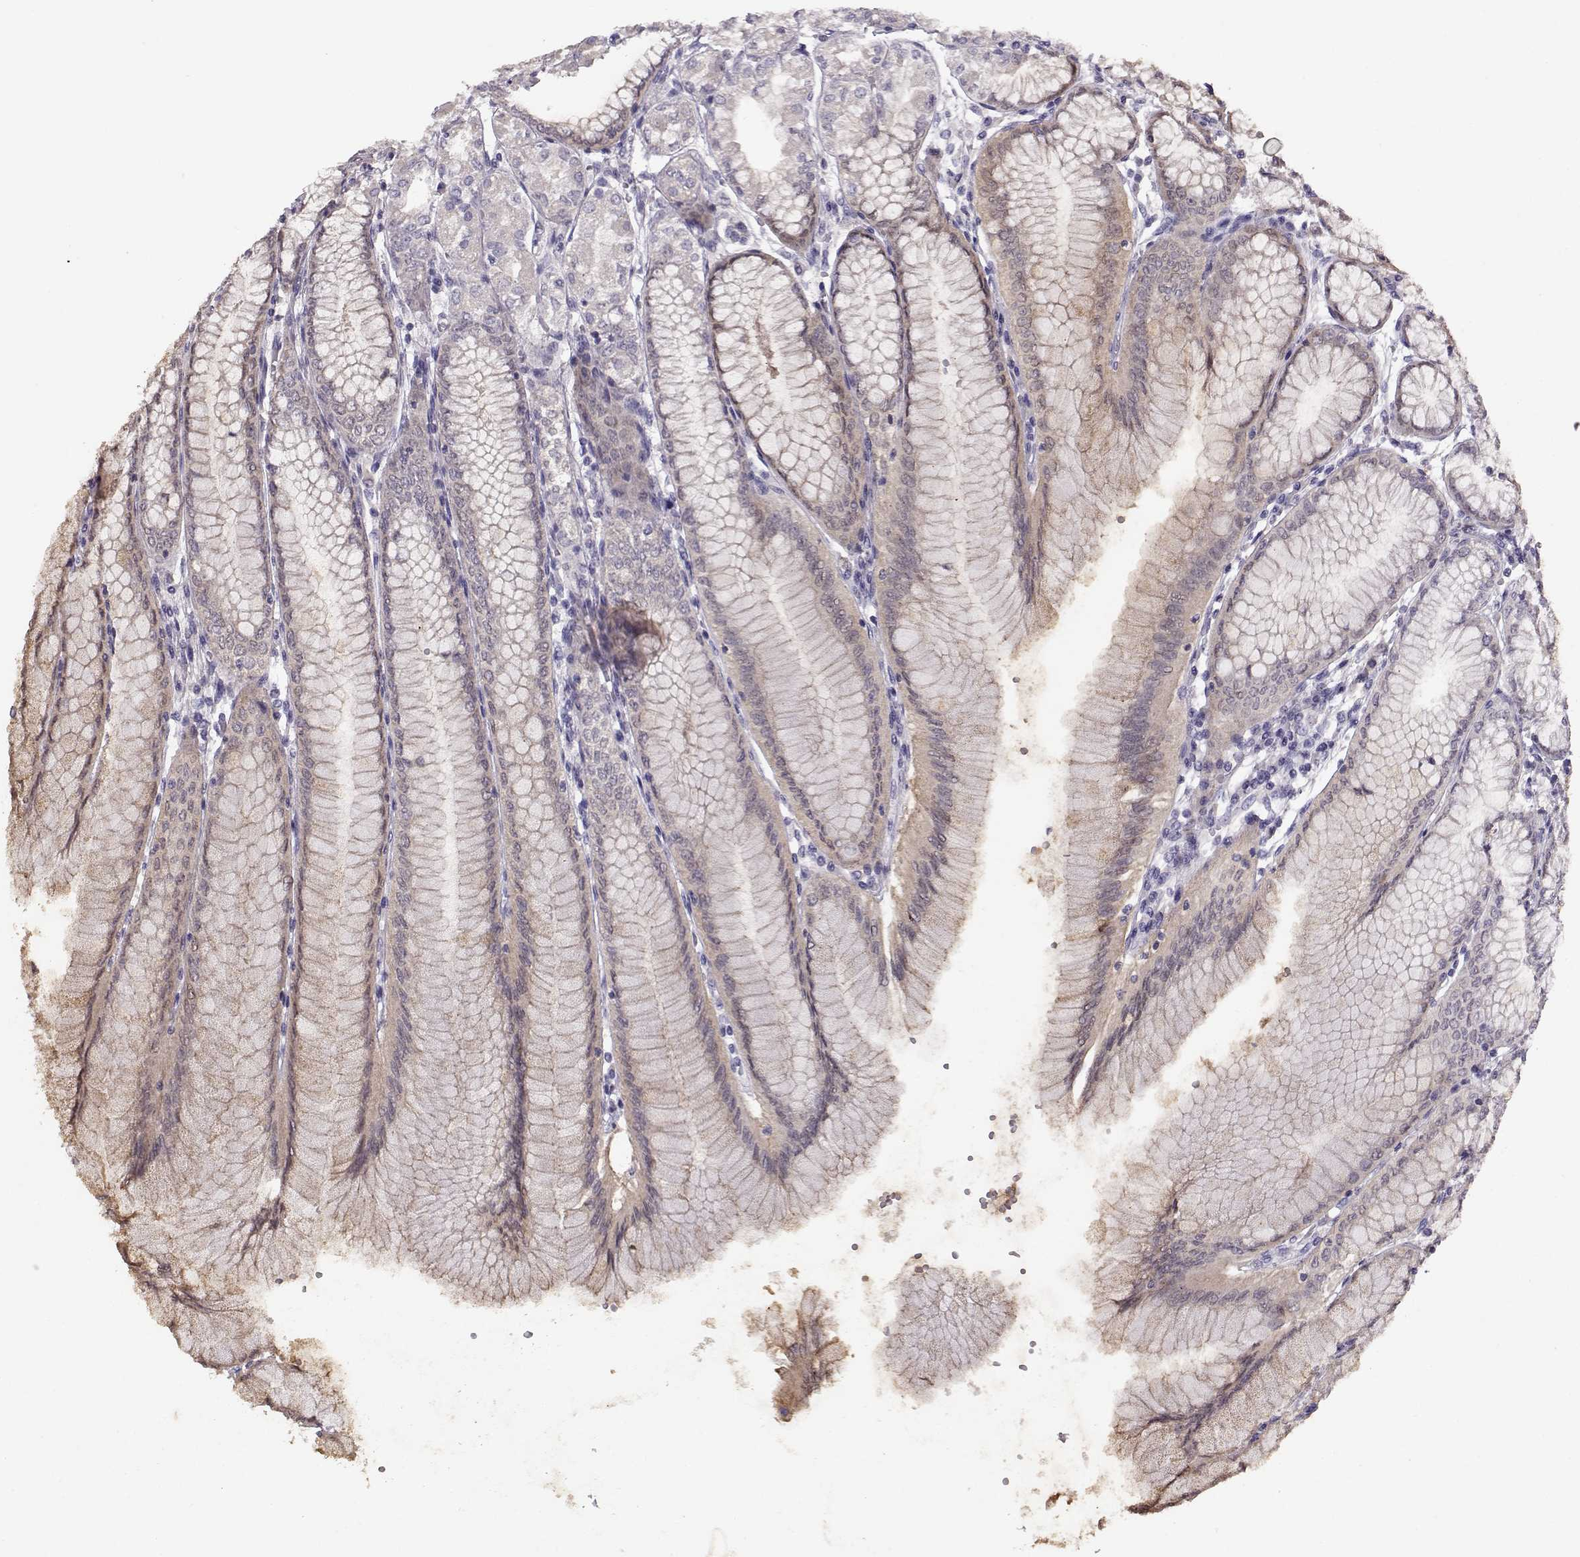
{"staining": {"intensity": "weak", "quantity": "25%-75%", "location": "cytoplasmic/membranous"}, "tissue": "stomach", "cell_type": "Glandular cells", "image_type": "normal", "snomed": [{"axis": "morphology", "description": "Normal tissue, NOS"}, {"axis": "topography", "description": "Skeletal muscle"}, {"axis": "topography", "description": "Stomach"}], "caption": "The micrograph exhibits immunohistochemical staining of normal stomach. There is weak cytoplasmic/membranous staining is seen in approximately 25%-75% of glandular cells. (DAB (3,3'-diaminobenzidine) IHC with brightfield microscopy, high magnification).", "gene": "GRK1", "patient": {"sex": "female", "age": 57}}